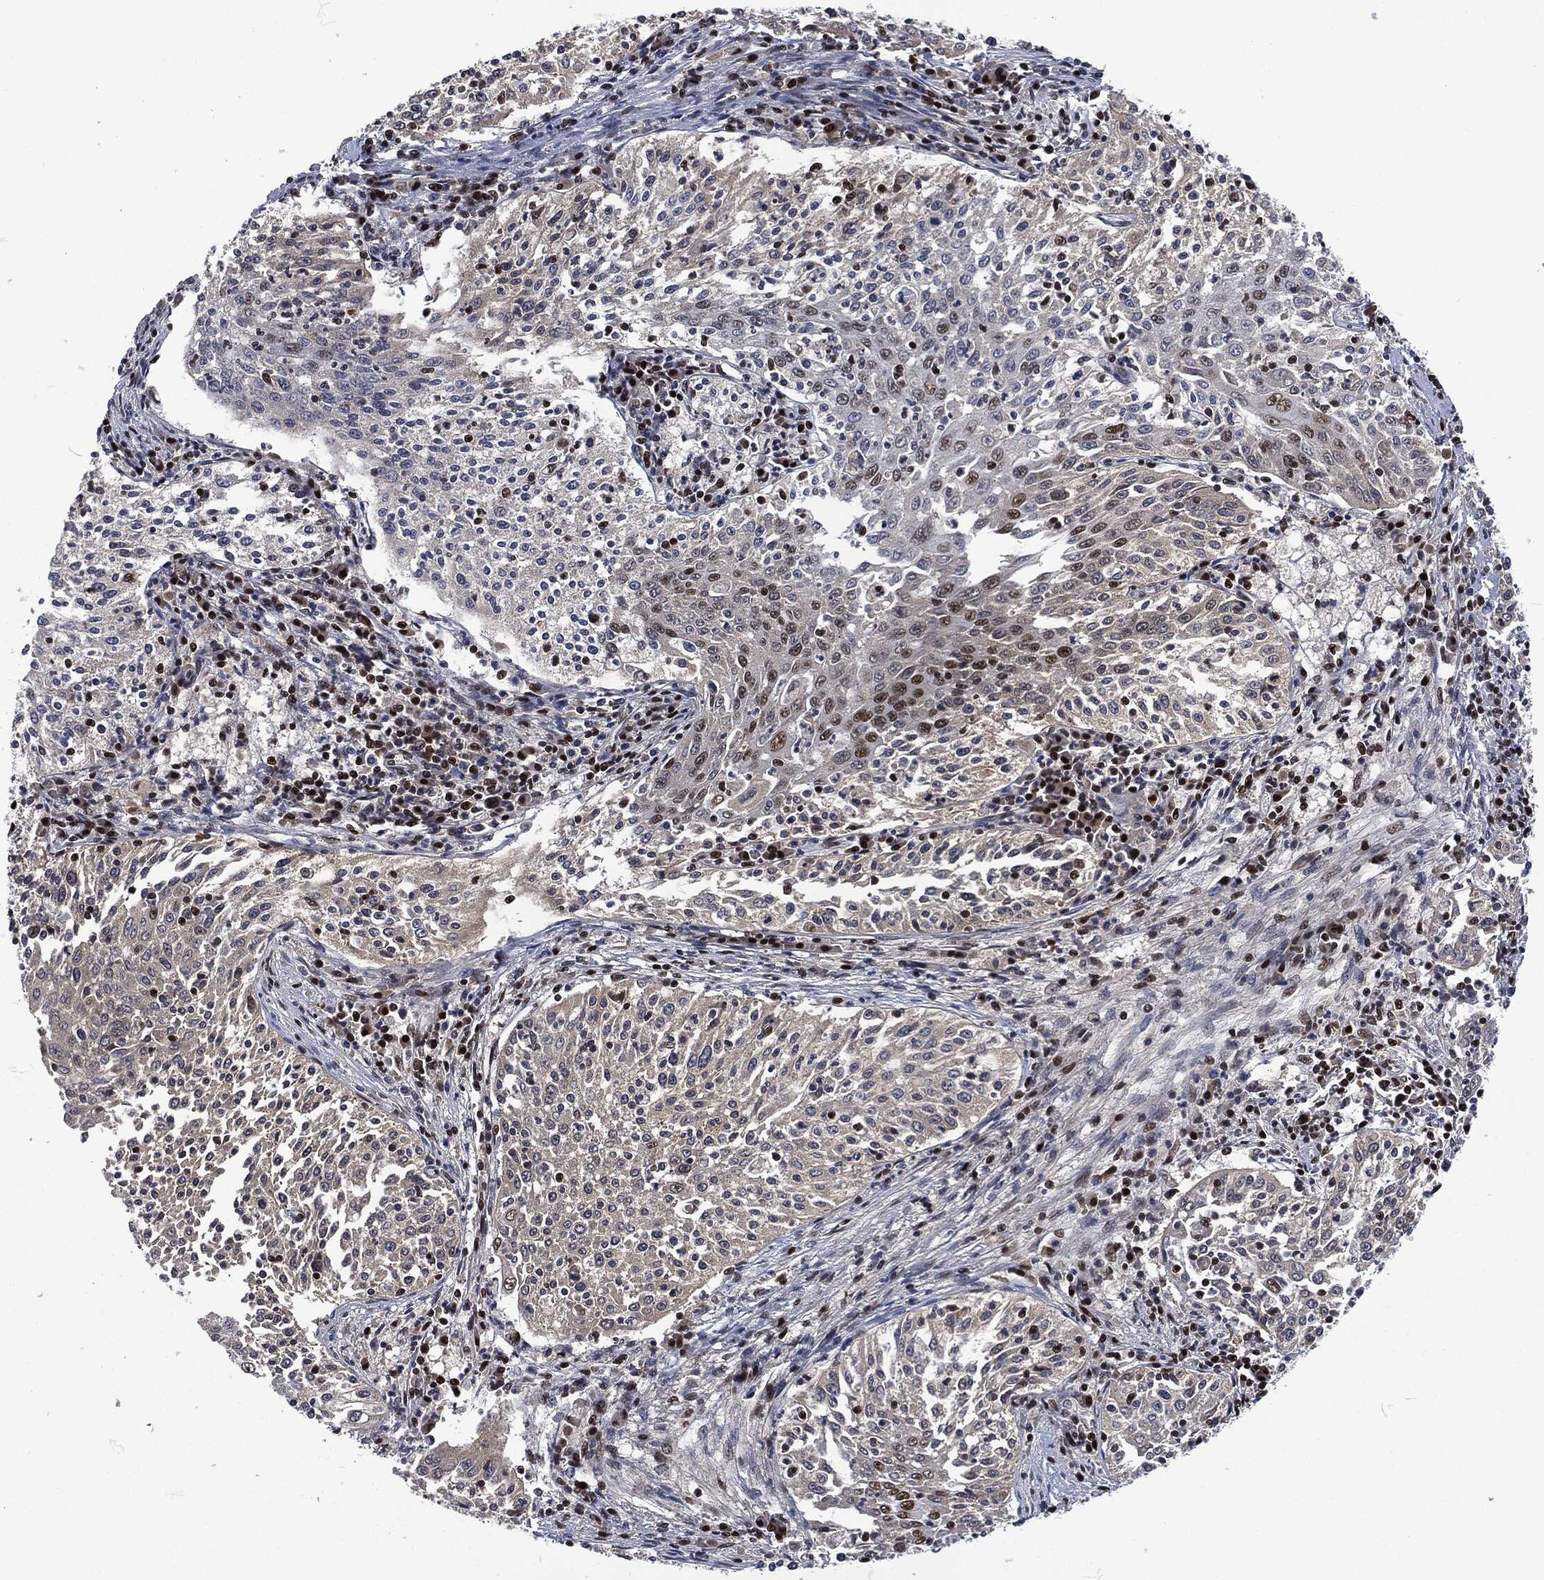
{"staining": {"intensity": "strong", "quantity": "<25%", "location": "nuclear"}, "tissue": "cervical cancer", "cell_type": "Tumor cells", "image_type": "cancer", "snomed": [{"axis": "morphology", "description": "Squamous cell carcinoma, NOS"}, {"axis": "topography", "description": "Cervix"}], "caption": "Human cervical squamous cell carcinoma stained with a protein marker displays strong staining in tumor cells.", "gene": "DCPS", "patient": {"sex": "female", "age": 41}}